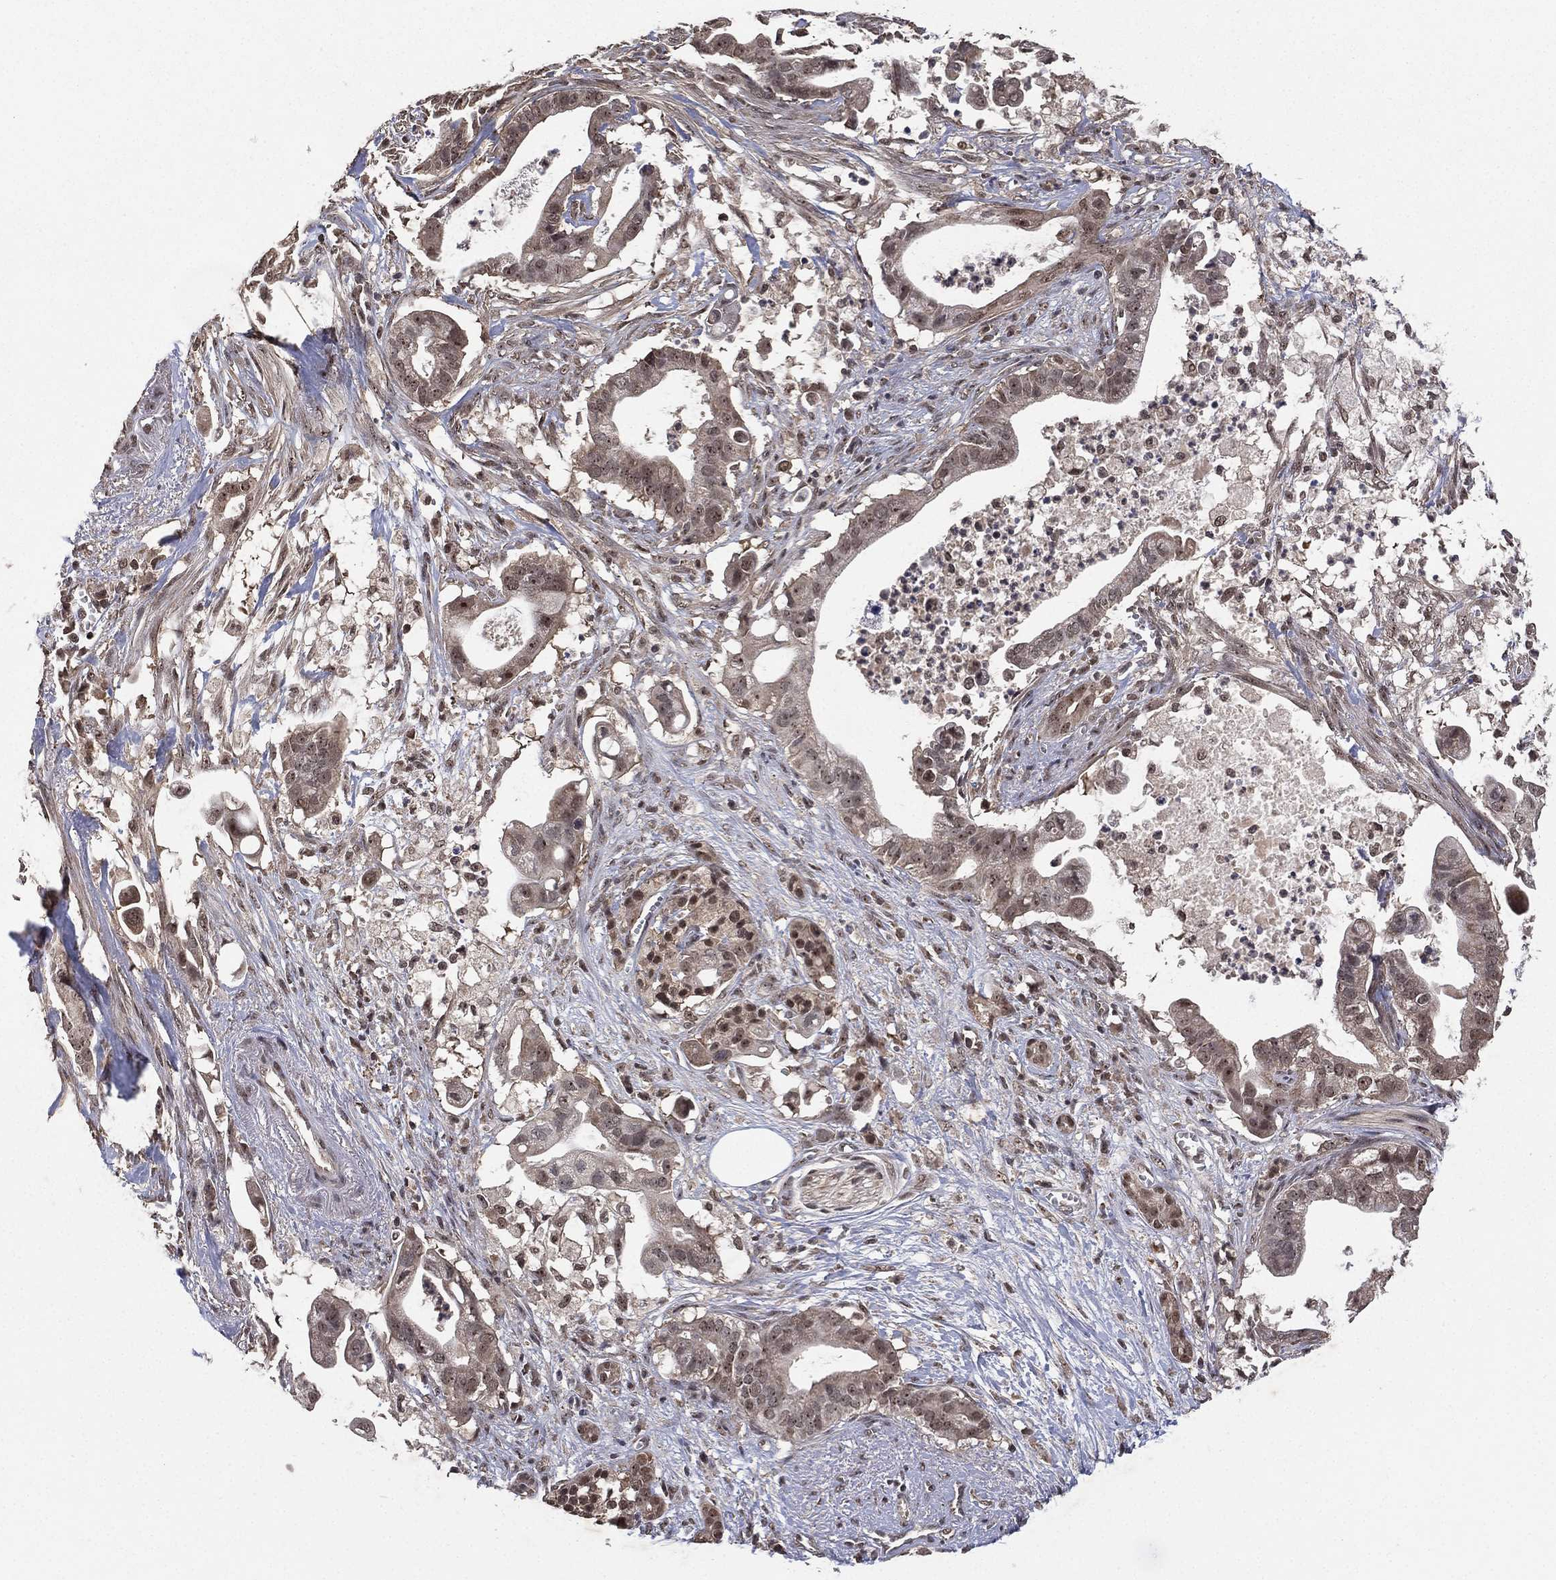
{"staining": {"intensity": "moderate", "quantity": "<25%", "location": "nuclear"}, "tissue": "pancreatic cancer", "cell_type": "Tumor cells", "image_type": "cancer", "snomed": [{"axis": "morphology", "description": "Adenocarcinoma, NOS"}, {"axis": "topography", "description": "Pancreas"}], "caption": "The image displays staining of pancreatic cancer, revealing moderate nuclear protein expression (brown color) within tumor cells.", "gene": "NELFCD", "patient": {"sex": "male", "age": 61}}